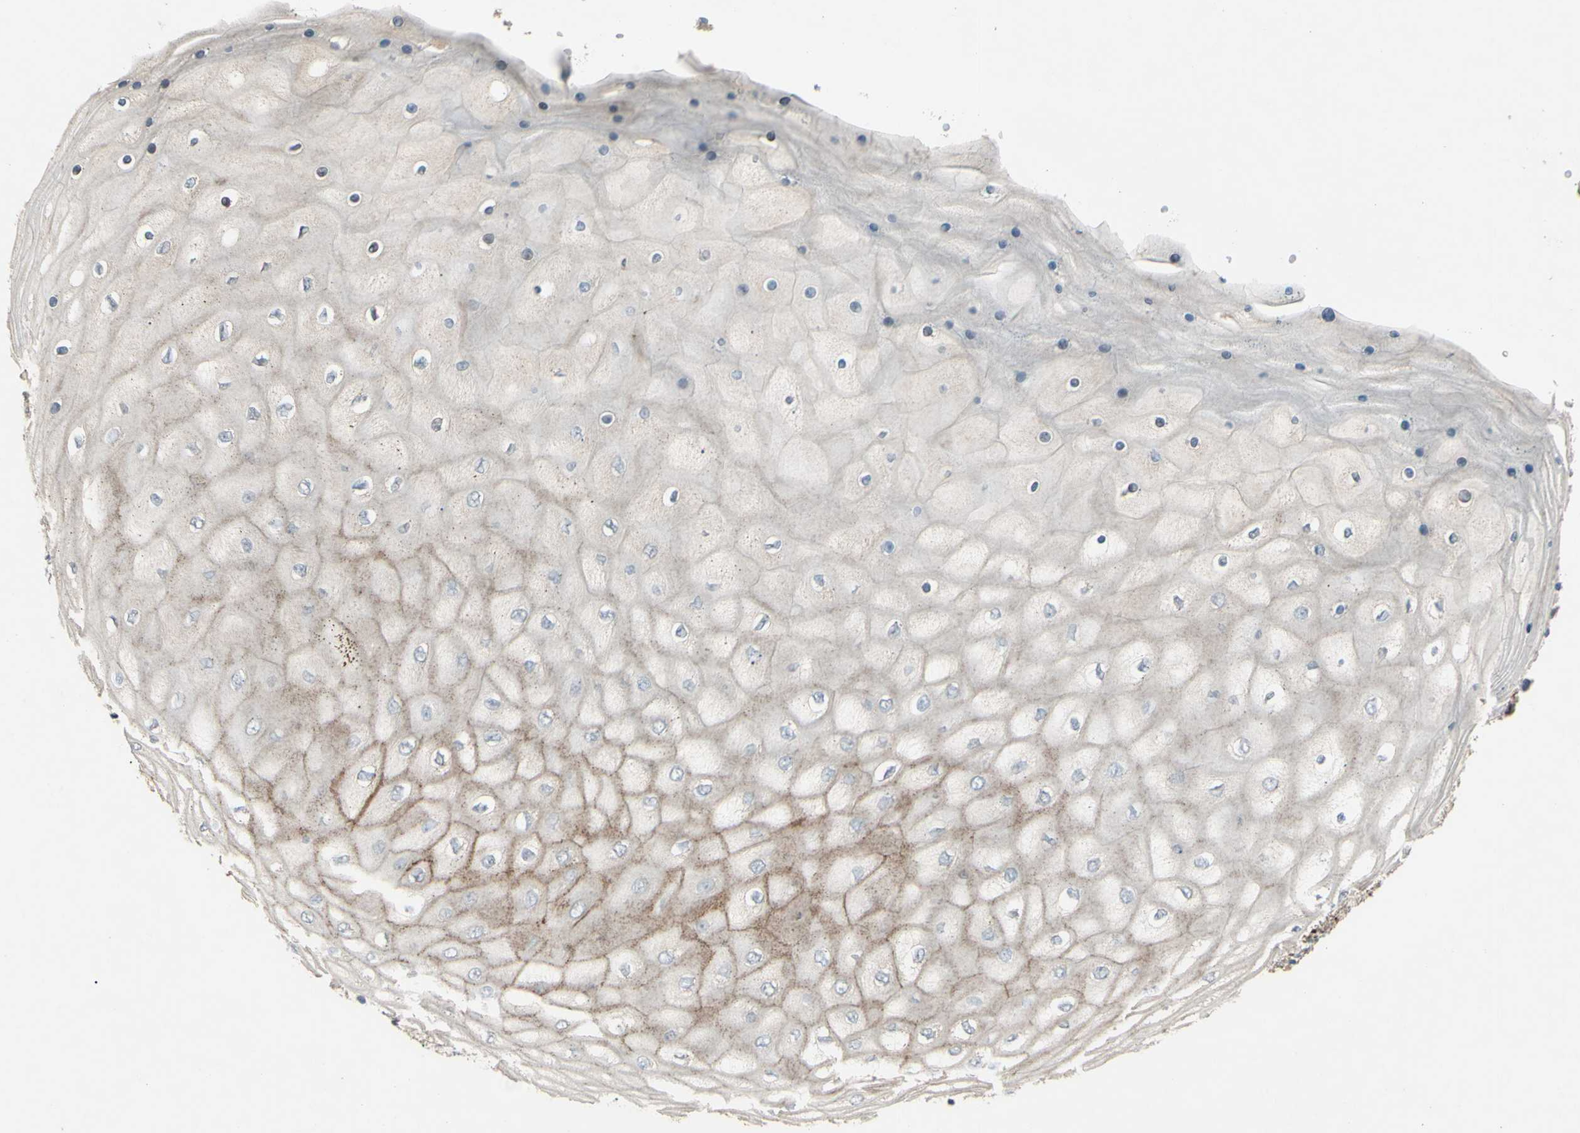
{"staining": {"intensity": "weak", "quantity": "<25%", "location": "cytoplasmic/membranous"}, "tissue": "cervical cancer", "cell_type": "Tumor cells", "image_type": "cancer", "snomed": [{"axis": "morphology", "description": "Squamous cell carcinoma, NOS"}, {"axis": "topography", "description": "Cervix"}], "caption": "Image shows no significant protein positivity in tumor cells of cervical cancer.", "gene": "SPTLC1", "patient": {"sex": "female", "age": 35}}